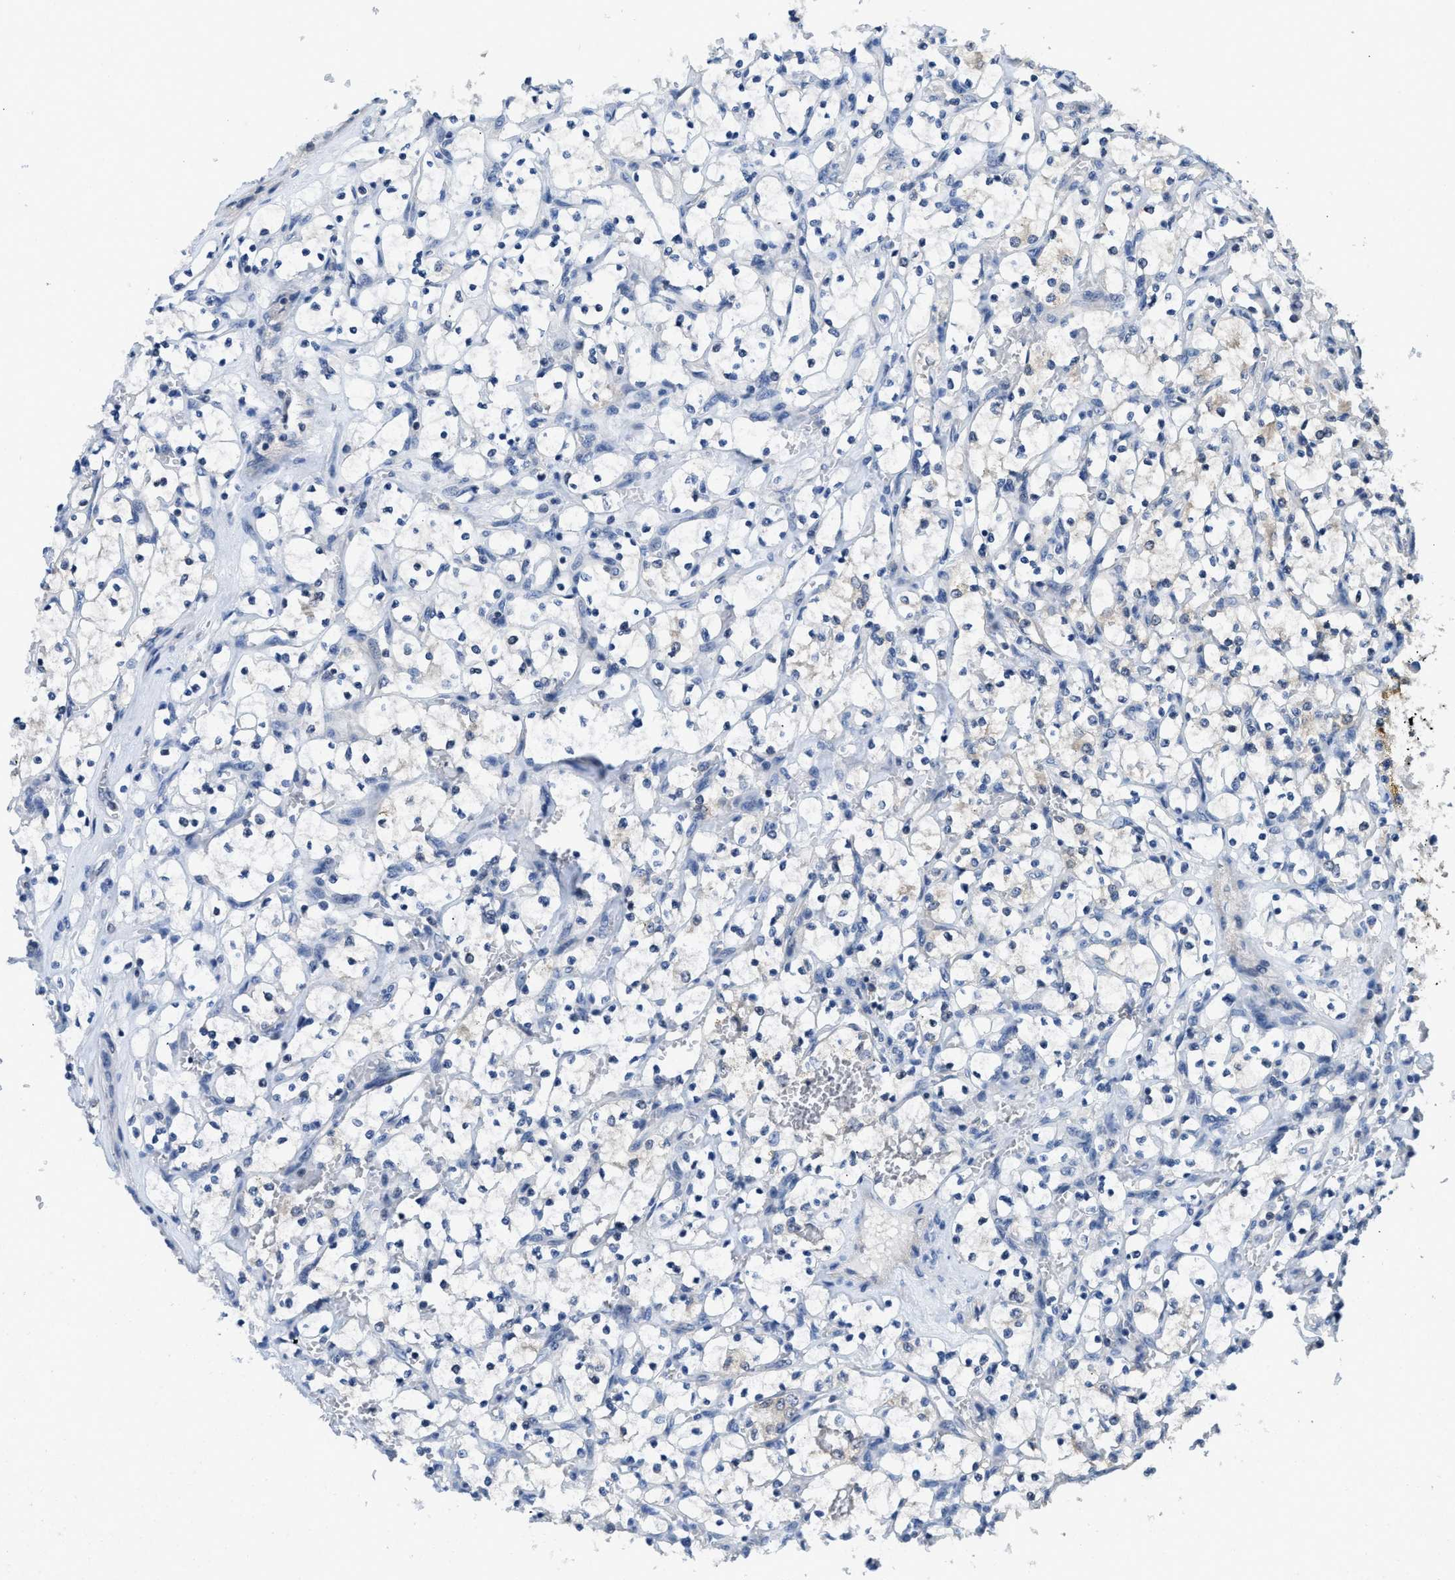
{"staining": {"intensity": "negative", "quantity": "none", "location": "none"}, "tissue": "renal cancer", "cell_type": "Tumor cells", "image_type": "cancer", "snomed": [{"axis": "morphology", "description": "Adenocarcinoma, NOS"}, {"axis": "topography", "description": "Kidney"}], "caption": "Micrograph shows no significant protein positivity in tumor cells of renal adenocarcinoma.", "gene": "TES", "patient": {"sex": "female", "age": 69}}